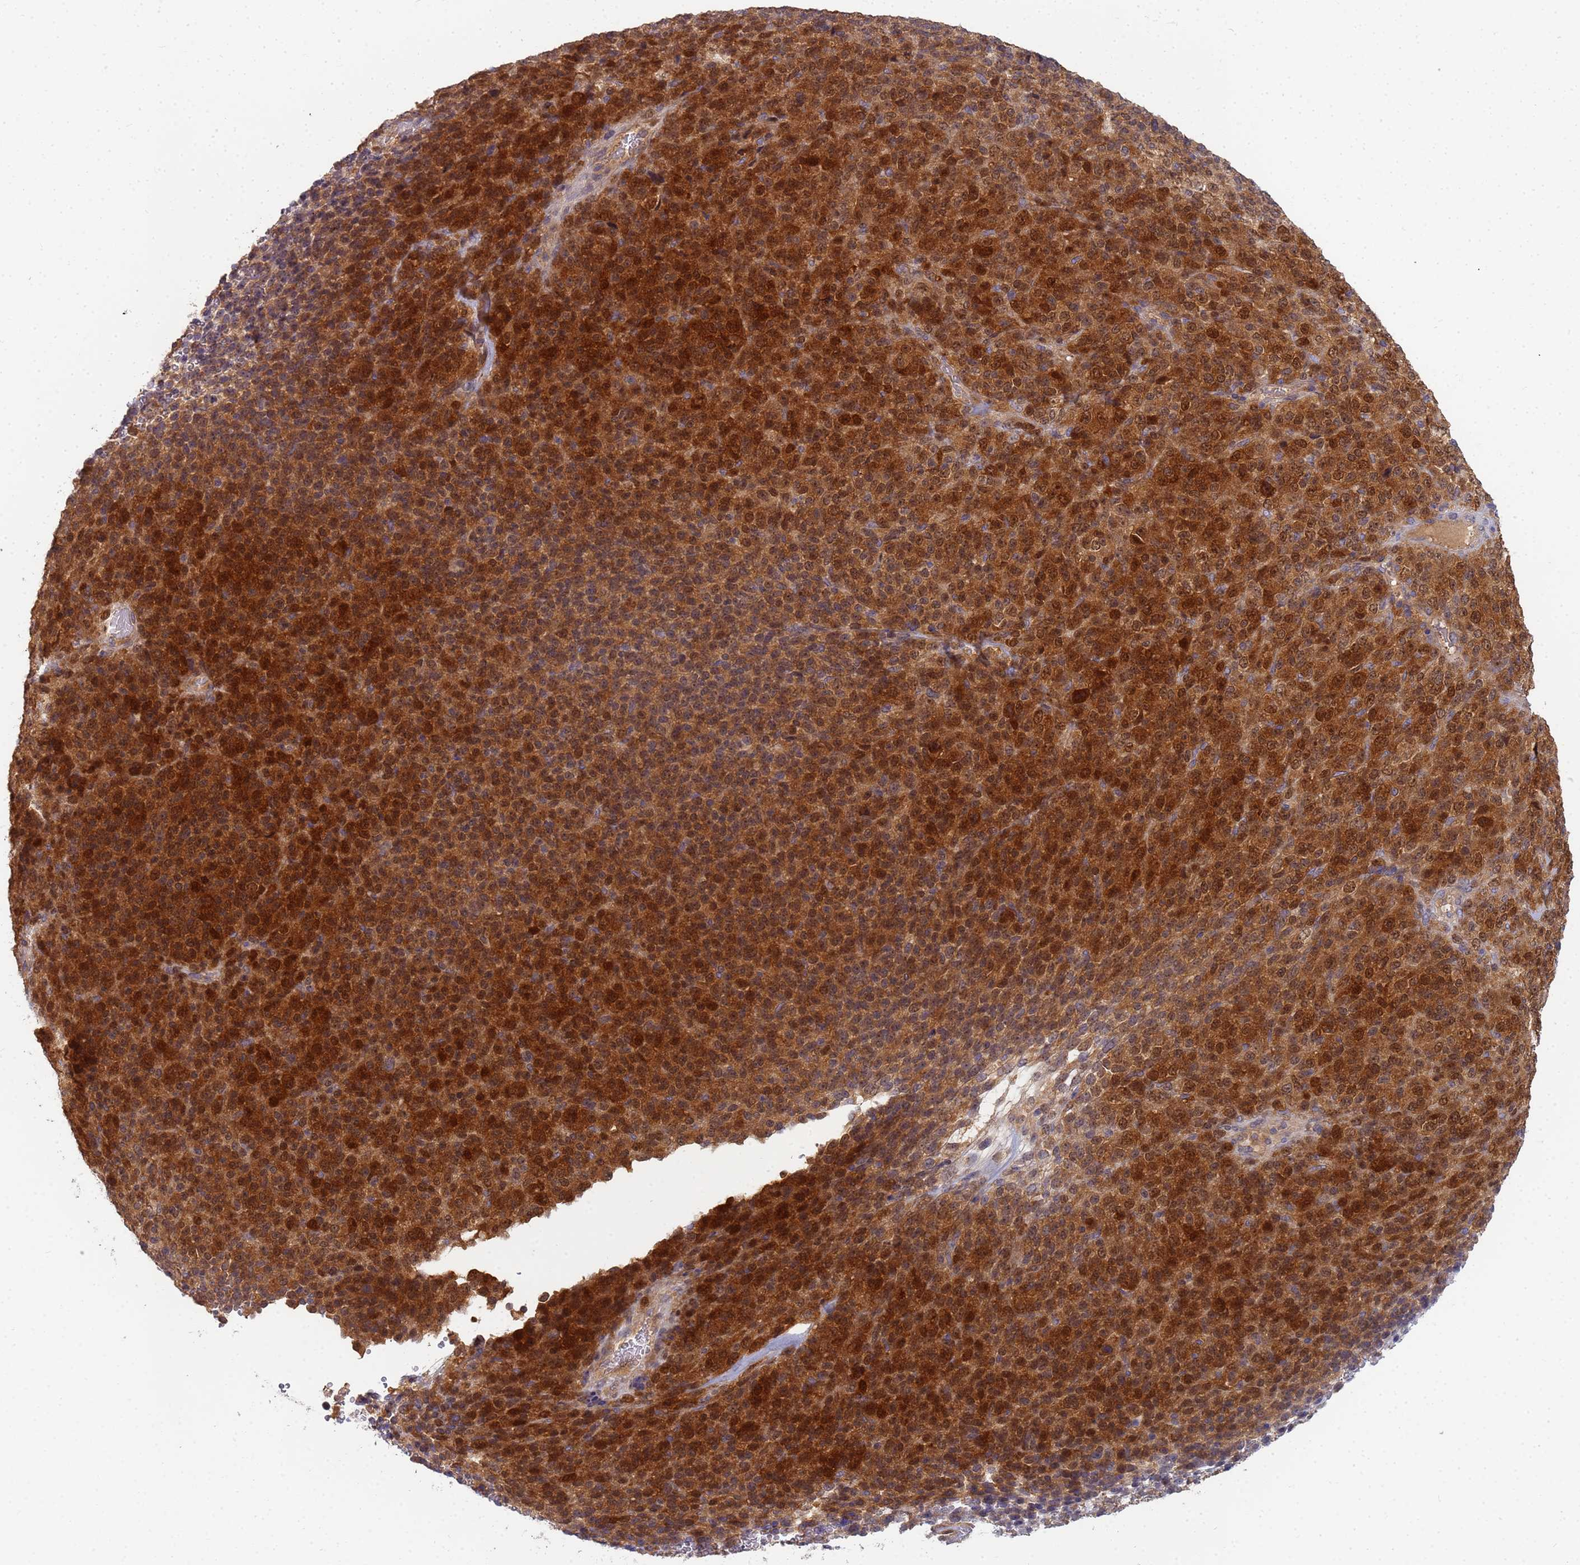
{"staining": {"intensity": "strong", "quantity": ">75%", "location": "cytoplasmic/membranous,nuclear"}, "tissue": "melanoma", "cell_type": "Tumor cells", "image_type": "cancer", "snomed": [{"axis": "morphology", "description": "Malignant melanoma, Metastatic site"}, {"axis": "topography", "description": "Brain"}], "caption": "Protein staining by IHC exhibits strong cytoplasmic/membranous and nuclear expression in approximately >75% of tumor cells in melanoma.", "gene": "SHARPIN", "patient": {"sex": "female", "age": 56}}